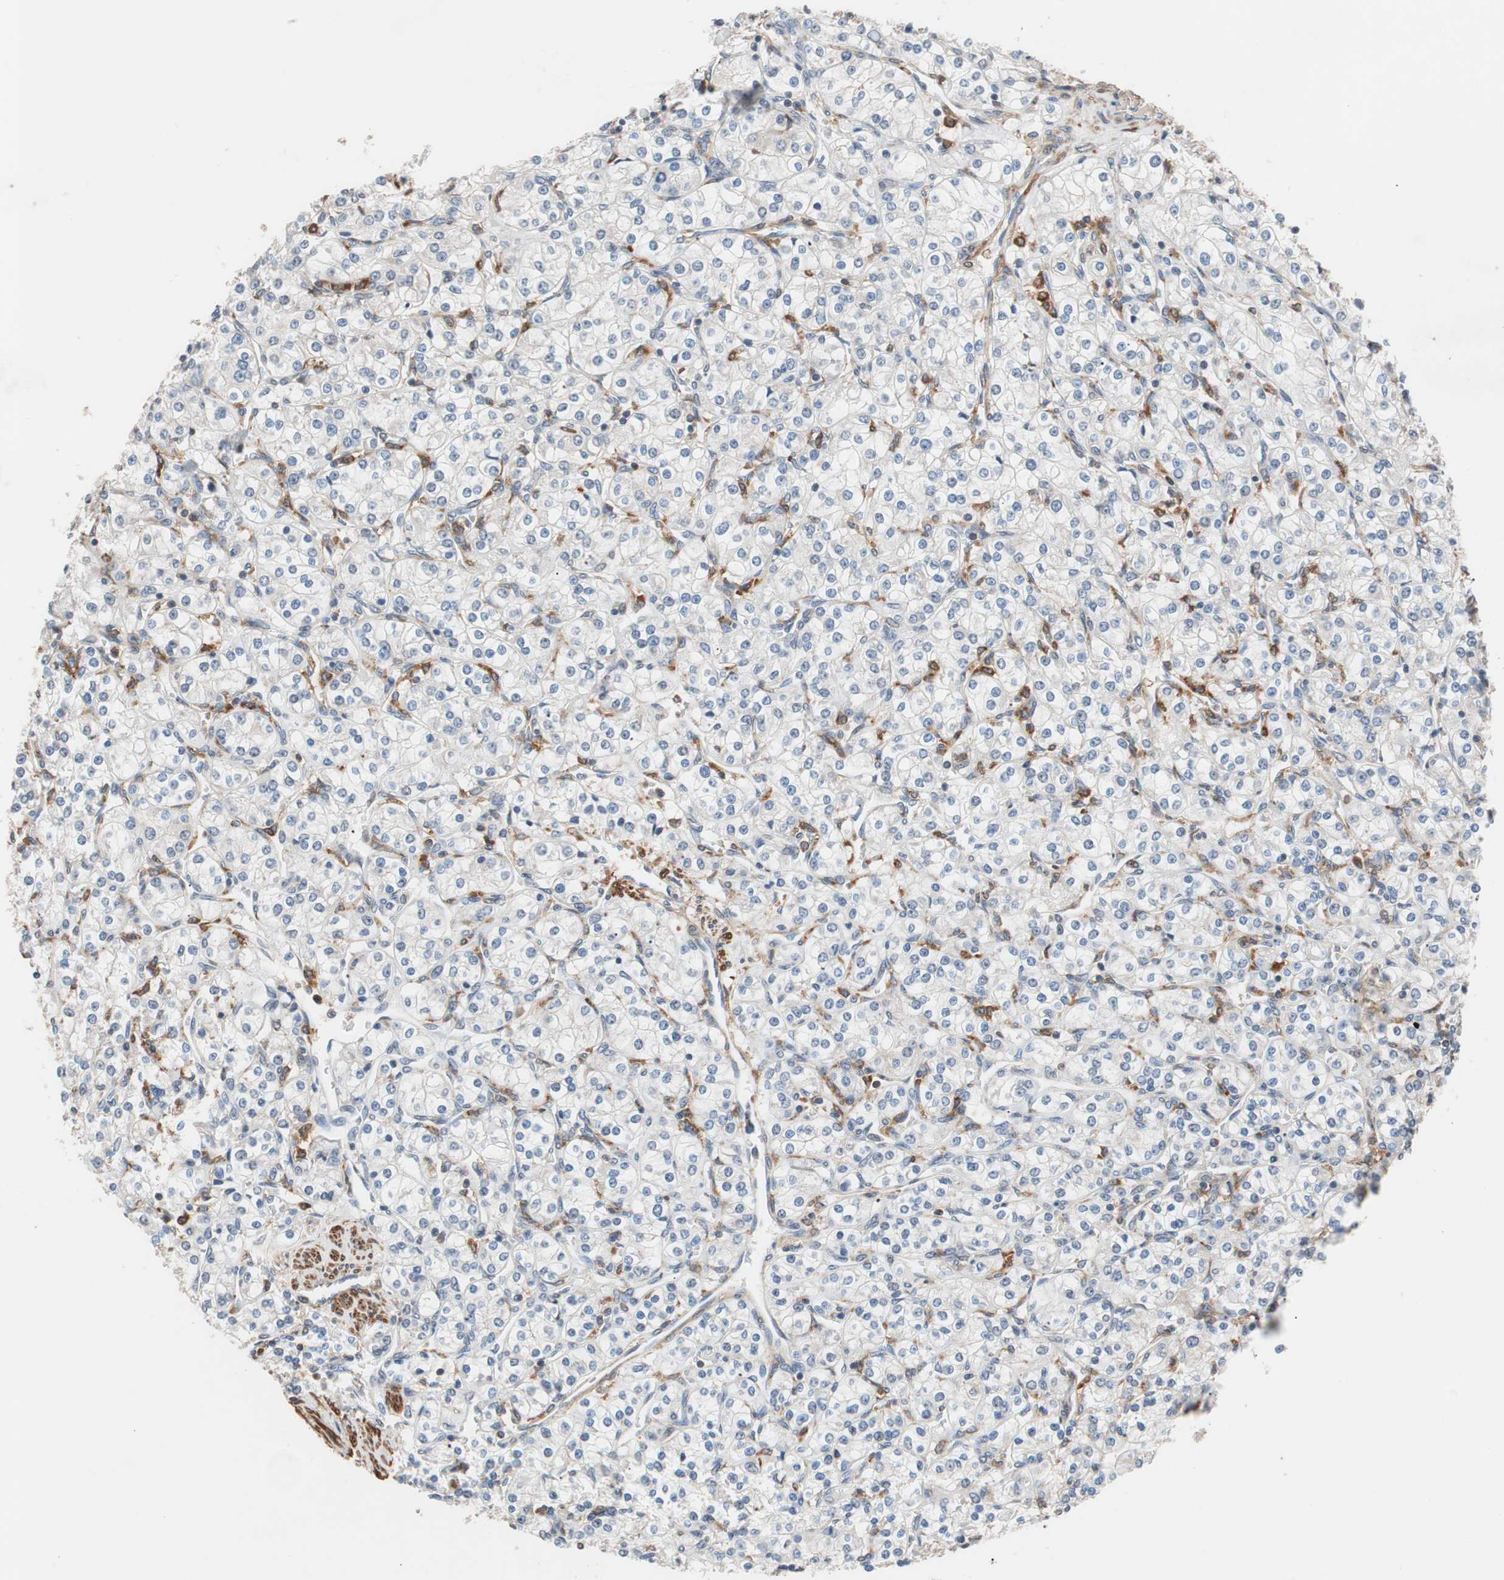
{"staining": {"intensity": "negative", "quantity": "none", "location": "none"}, "tissue": "renal cancer", "cell_type": "Tumor cells", "image_type": "cancer", "snomed": [{"axis": "morphology", "description": "Adenocarcinoma, NOS"}, {"axis": "topography", "description": "Kidney"}], "caption": "This is an immunohistochemistry (IHC) micrograph of human renal cancer. There is no expression in tumor cells.", "gene": "LITAF", "patient": {"sex": "male", "age": 77}}